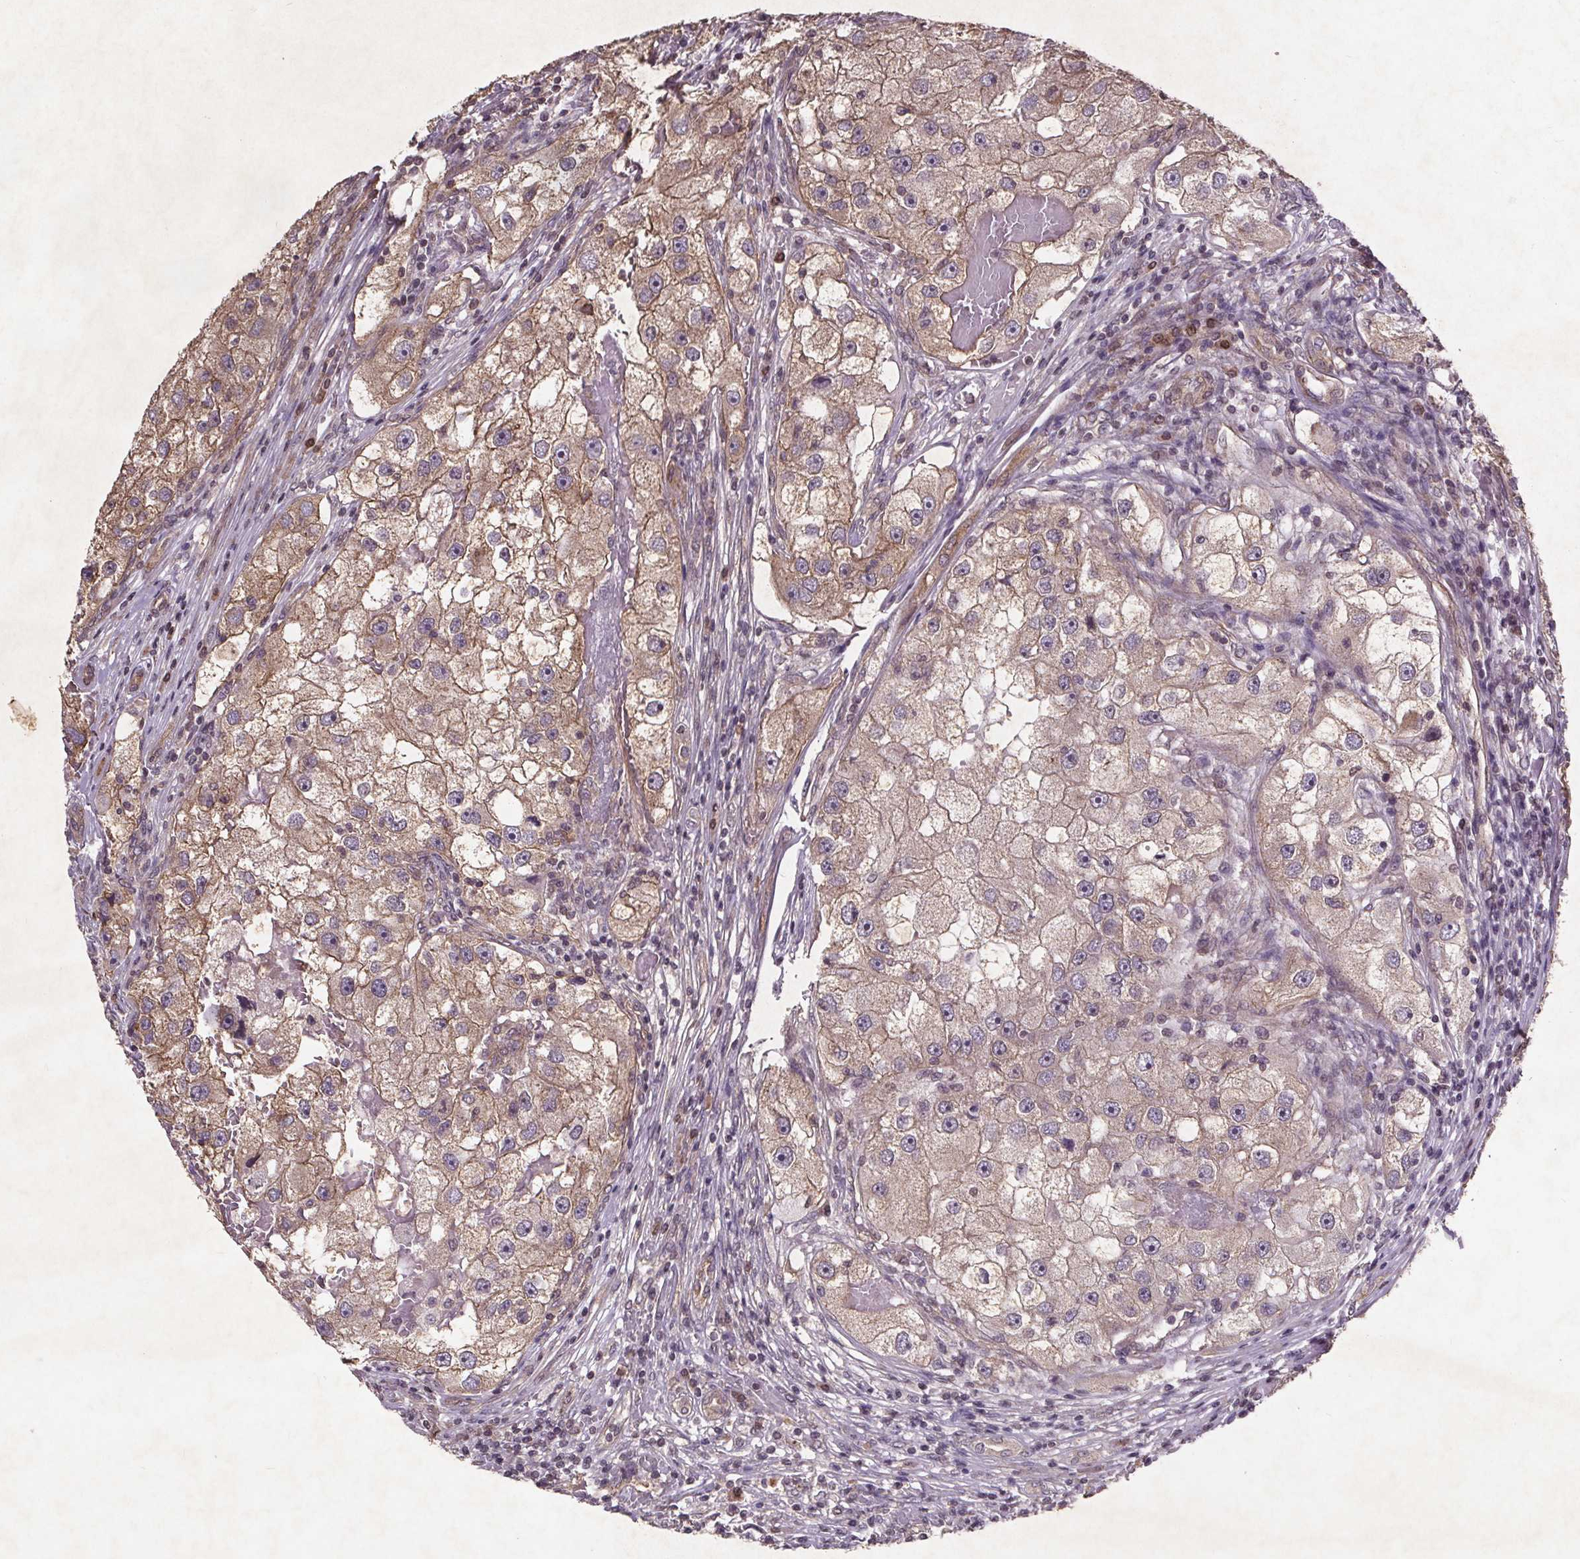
{"staining": {"intensity": "weak", "quantity": "25%-75%", "location": "cytoplasmic/membranous"}, "tissue": "renal cancer", "cell_type": "Tumor cells", "image_type": "cancer", "snomed": [{"axis": "morphology", "description": "Adenocarcinoma, NOS"}, {"axis": "topography", "description": "Kidney"}], "caption": "Immunohistochemistry (IHC) of renal cancer shows low levels of weak cytoplasmic/membranous expression in about 25%-75% of tumor cells.", "gene": "STRN3", "patient": {"sex": "male", "age": 63}}